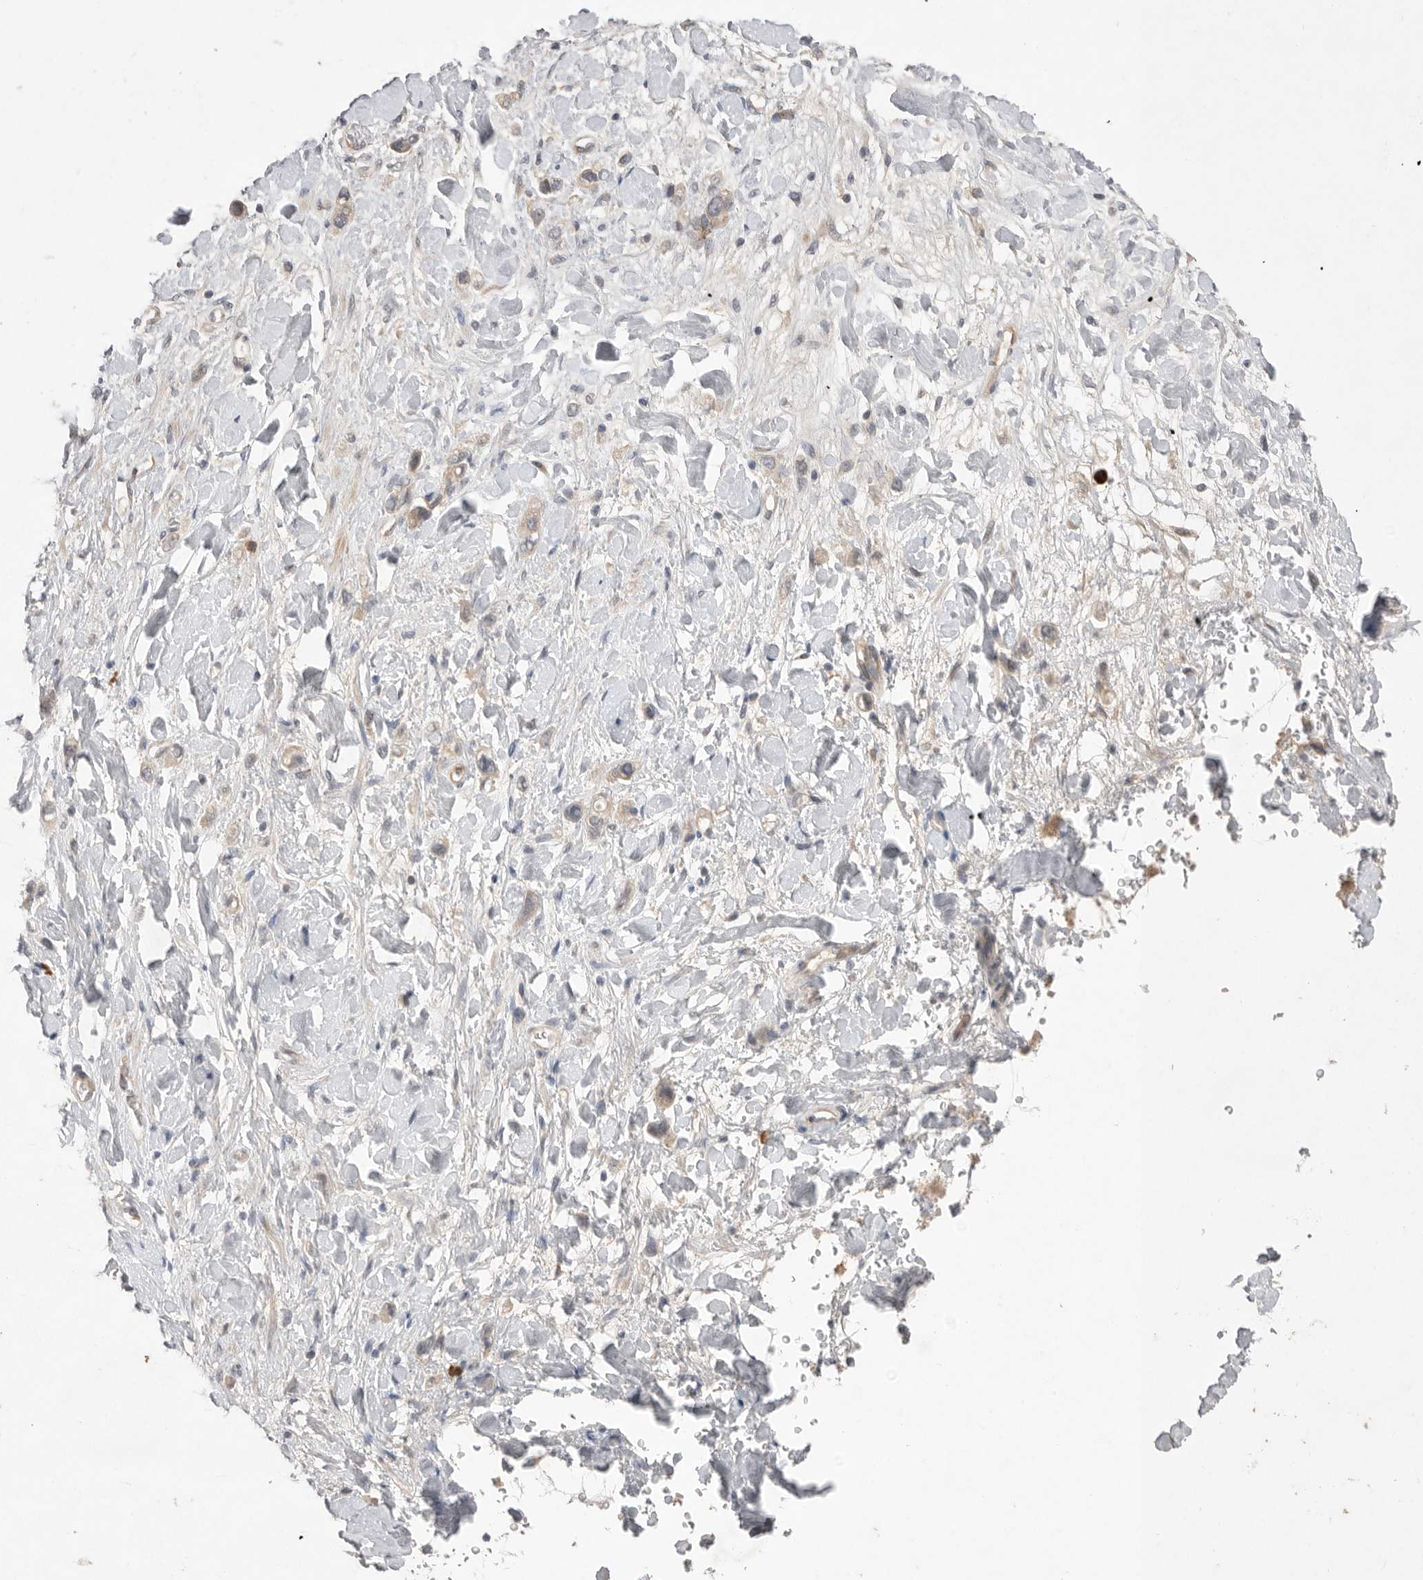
{"staining": {"intensity": "weak", "quantity": ">75%", "location": "cytoplasmic/membranous"}, "tissue": "stomach cancer", "cell_type": "Tumor cells", "image_type": "cancer", "snomed": [{"axis": "morphology", "description": "Adenocarcinoma, NOS"}, {"axis": "topography", "description": "Stomach"}], "caption": "Stomach cancer (adenocarcinoma) stained with a protein marker shows weak staining in tumor cells.", "gene": "NRCAM", "patient": {"sex": "female", "age": 65}}